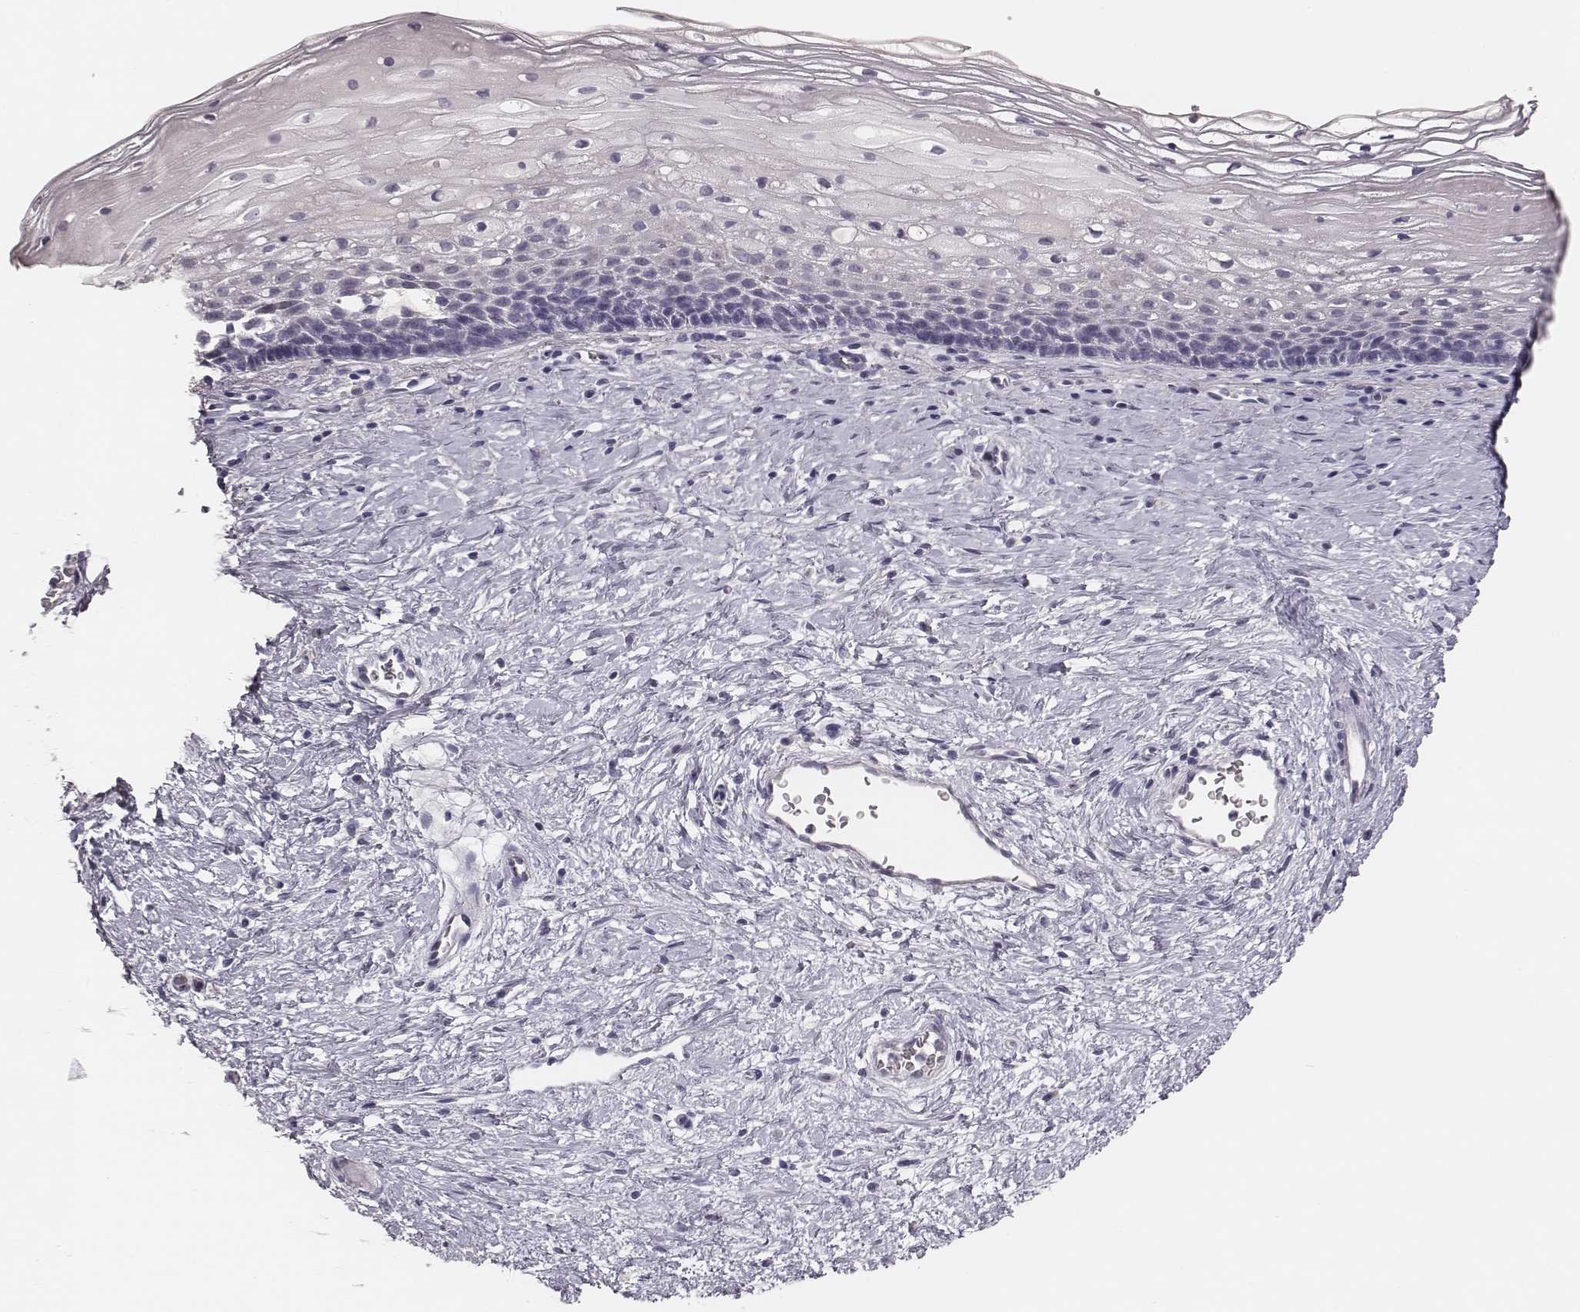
{"staining": {"intensity": "negative", "quantity": "none", "location": "none"}, "tissue": "cervix", "cell_type": "Glandular cells", "image_type": "normal", "snomed": [{"axis": "morphology", "description": "Normal tissue, NOS"}, {"axis": "topography", "description": "Cervix"}], "caption": "Photomicrograph shows no protein expression in glandular cells of normal cervix.", "gene": "CSHL1", "patient": {"sex": "female", "age": 34}}